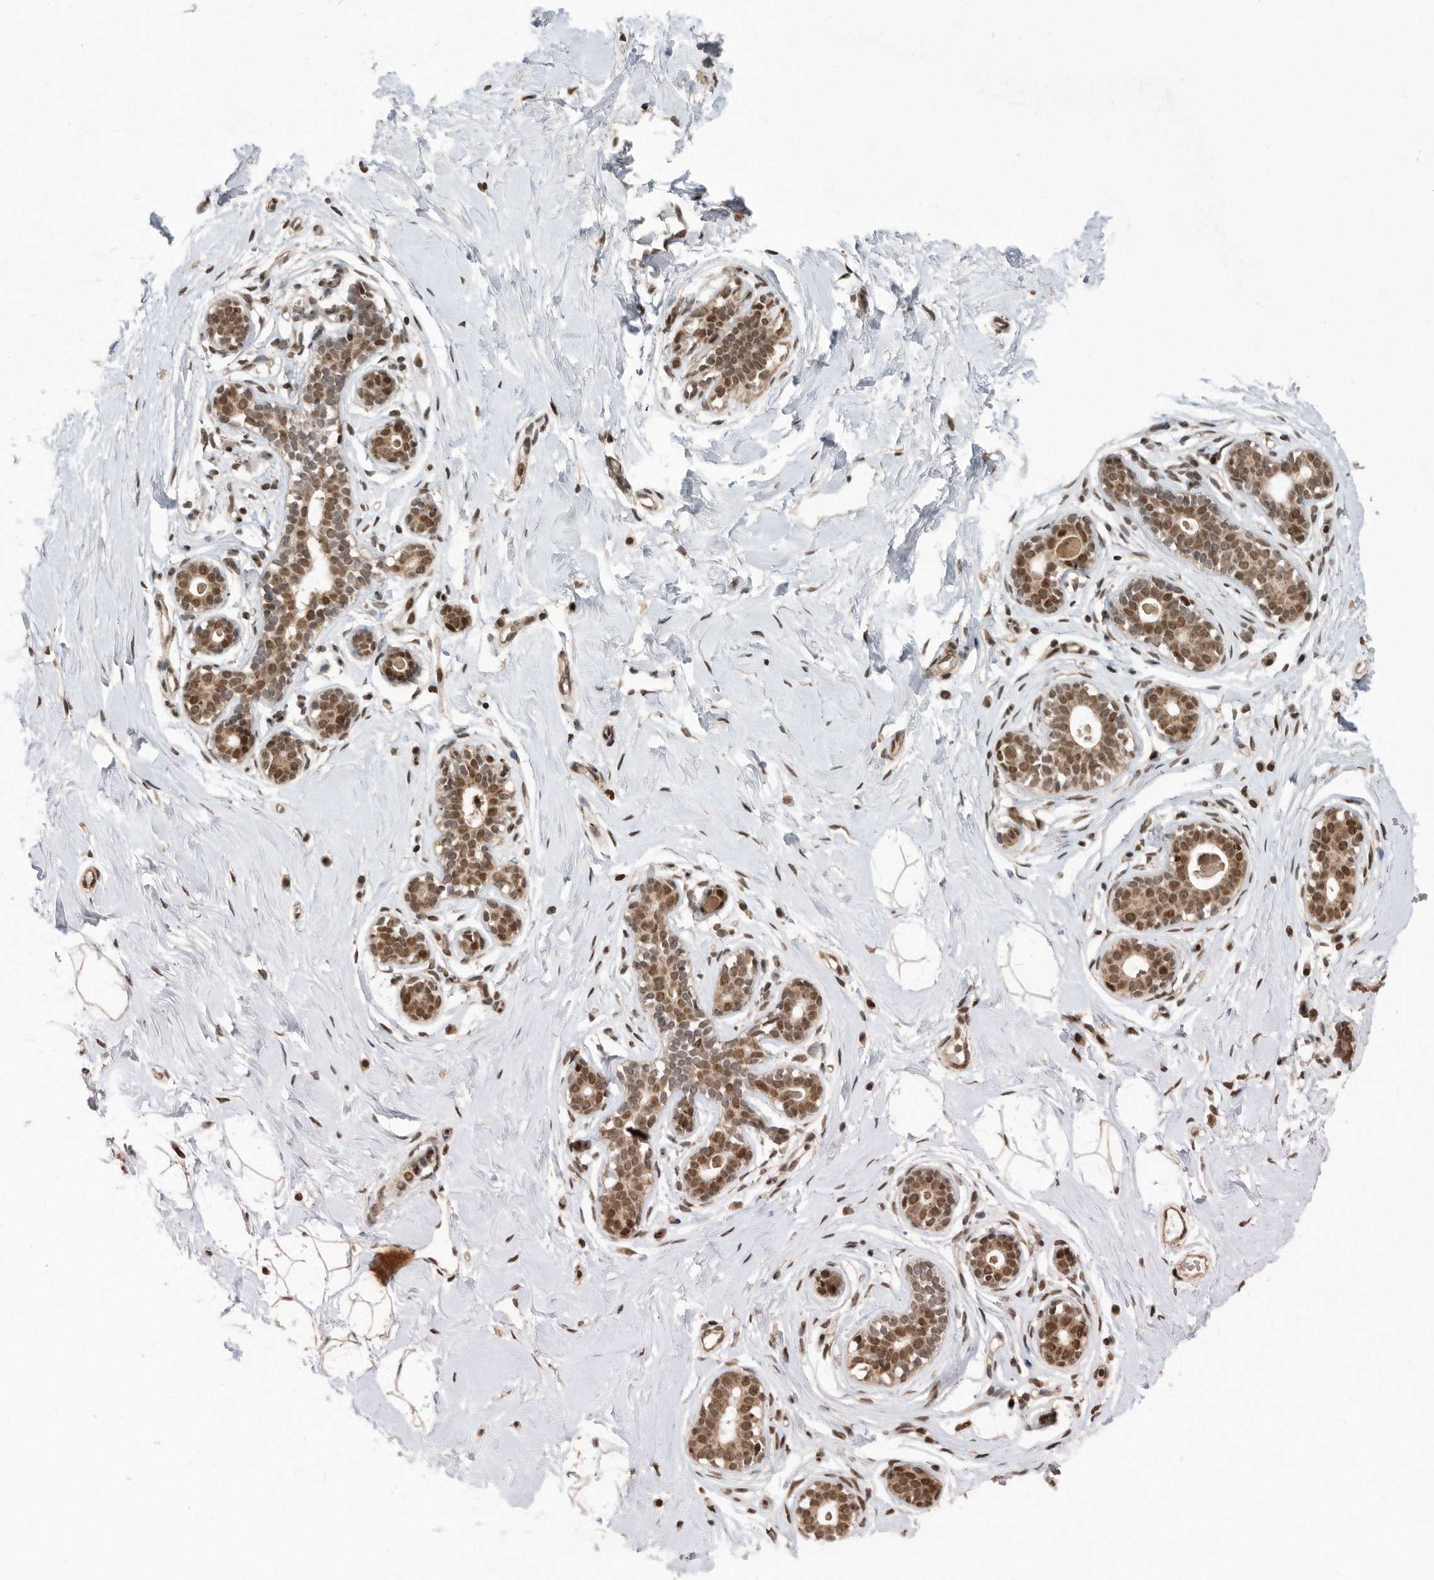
{"staining": {"intensity": "moderate", "quantity": ">75%", "location": "cytoplasmic/membranous,nuclear"}, "tissue": "breast", "cell_type": "Adipocytes", "image_type": "normal", "snomed": [{"axis": "morphology", "description": "Normal tissue, NOS"}, {"axis": "morphology", "description": "Adenoma, NOS"}, {"axis": "topography", "description": "Breast"}], "caption": "DAB (3,3'-diaminobenzidine) immunohistochemical staining of unremarkable human breast displays moderate cytoplasmic/membranous,nuclear protein staining in about >75% of adipocytes.", "gene": "TDRD3", "patient": {"sex": "female", "age": 23}}